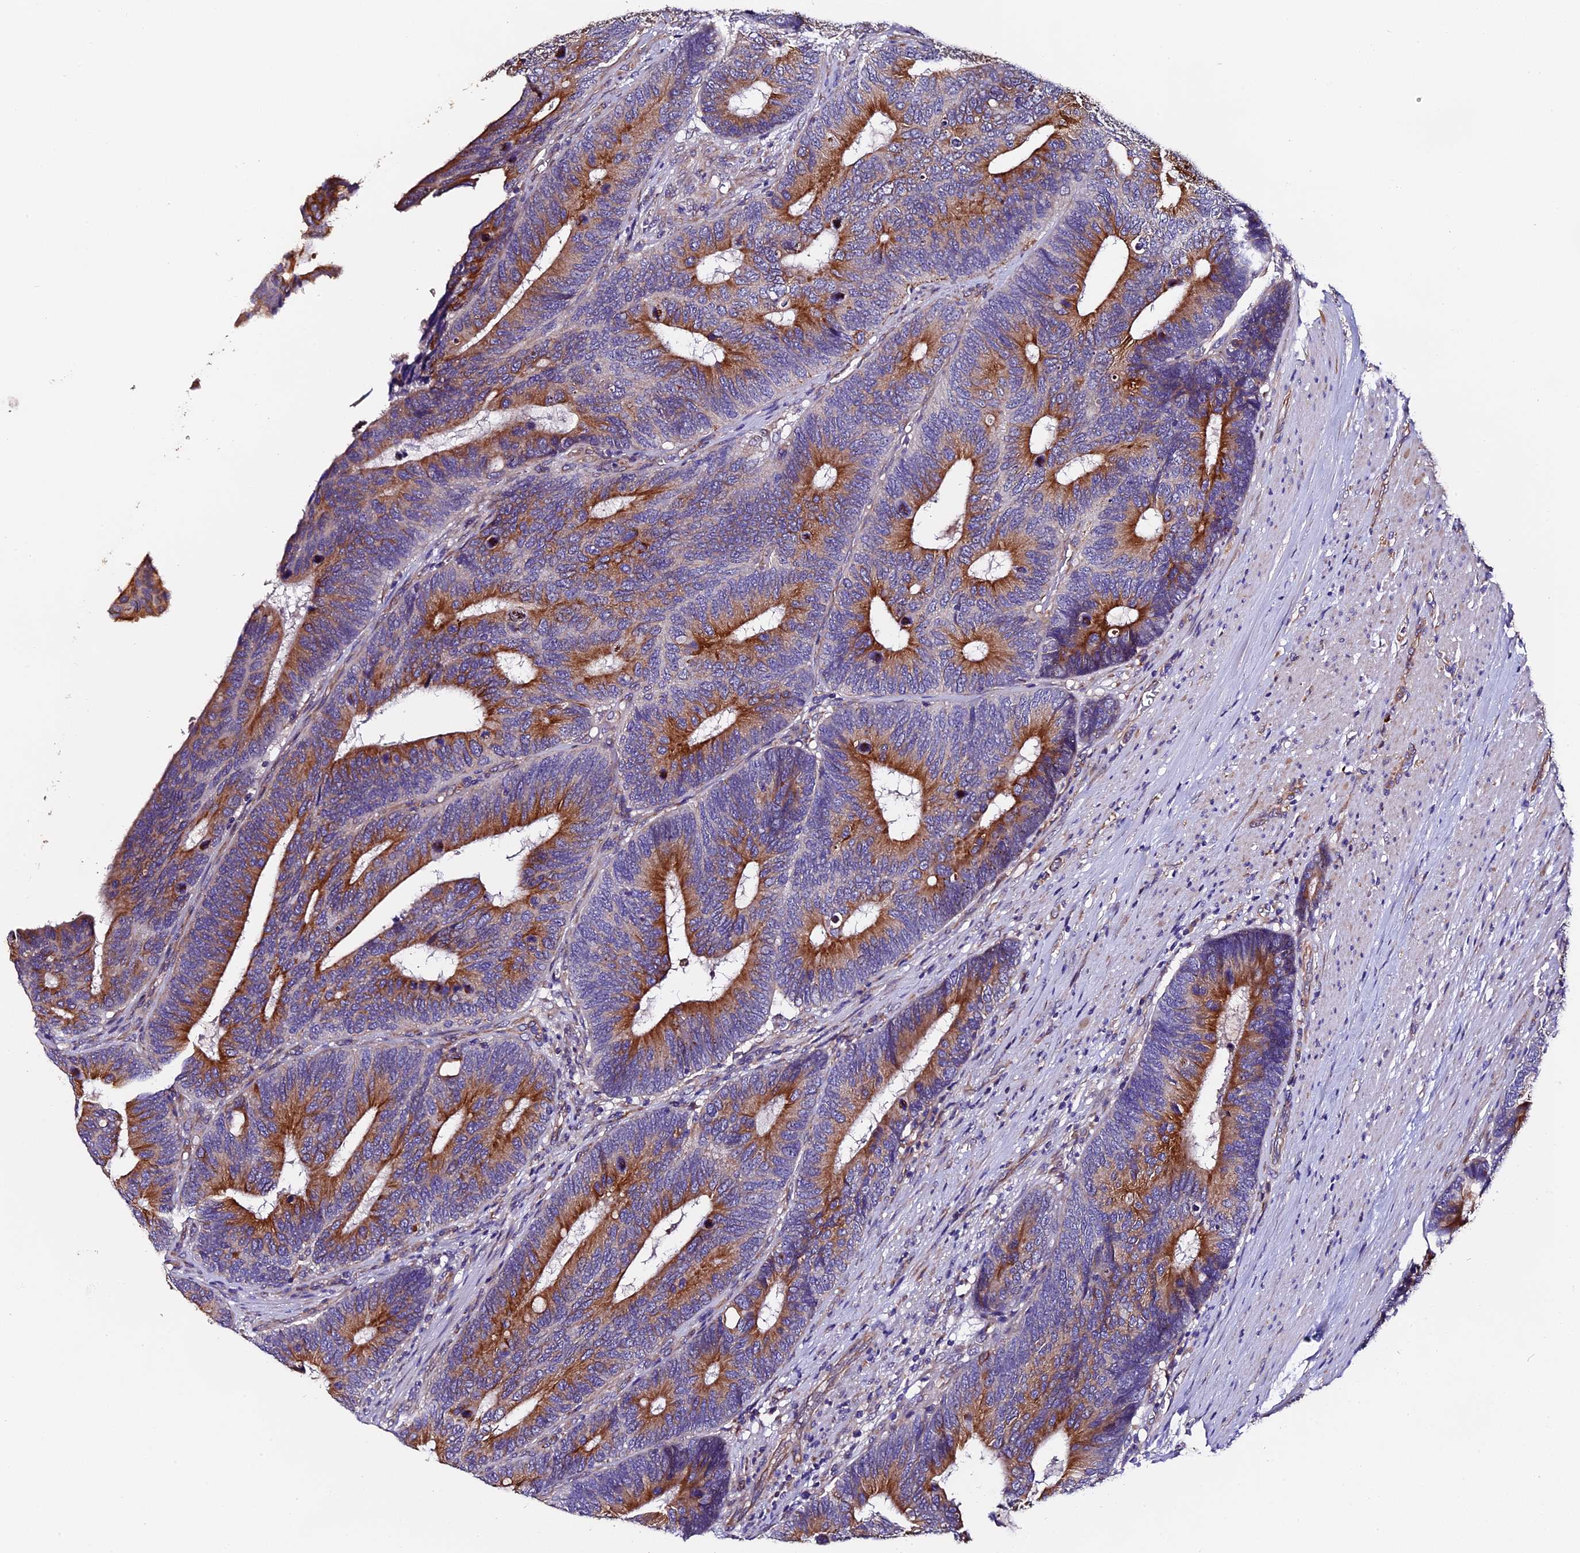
{"staining": {"intensity": "strong", "quantity": ">75%", "location": "cytoplasmic/membranous"}, "tissue": "colorectal cancer", "cell_type": "Tumor cells", "image_type": "cancer", "snomed": [{"axis": "morphology", "description": "Adenocarcinoma, NOS"}, {"axis": "topography", "description": "Colon"}], "caption": "A brown stain highlights strong cytoplasmic/membranous positivity of a protein in human adenocarcinoma (colorectal) tumor cells. (brown staining indicates protein expression, while blue staining denotes nuclei).", "gene": "CLN5", "patient": {"sex": "male", "age": 87}}